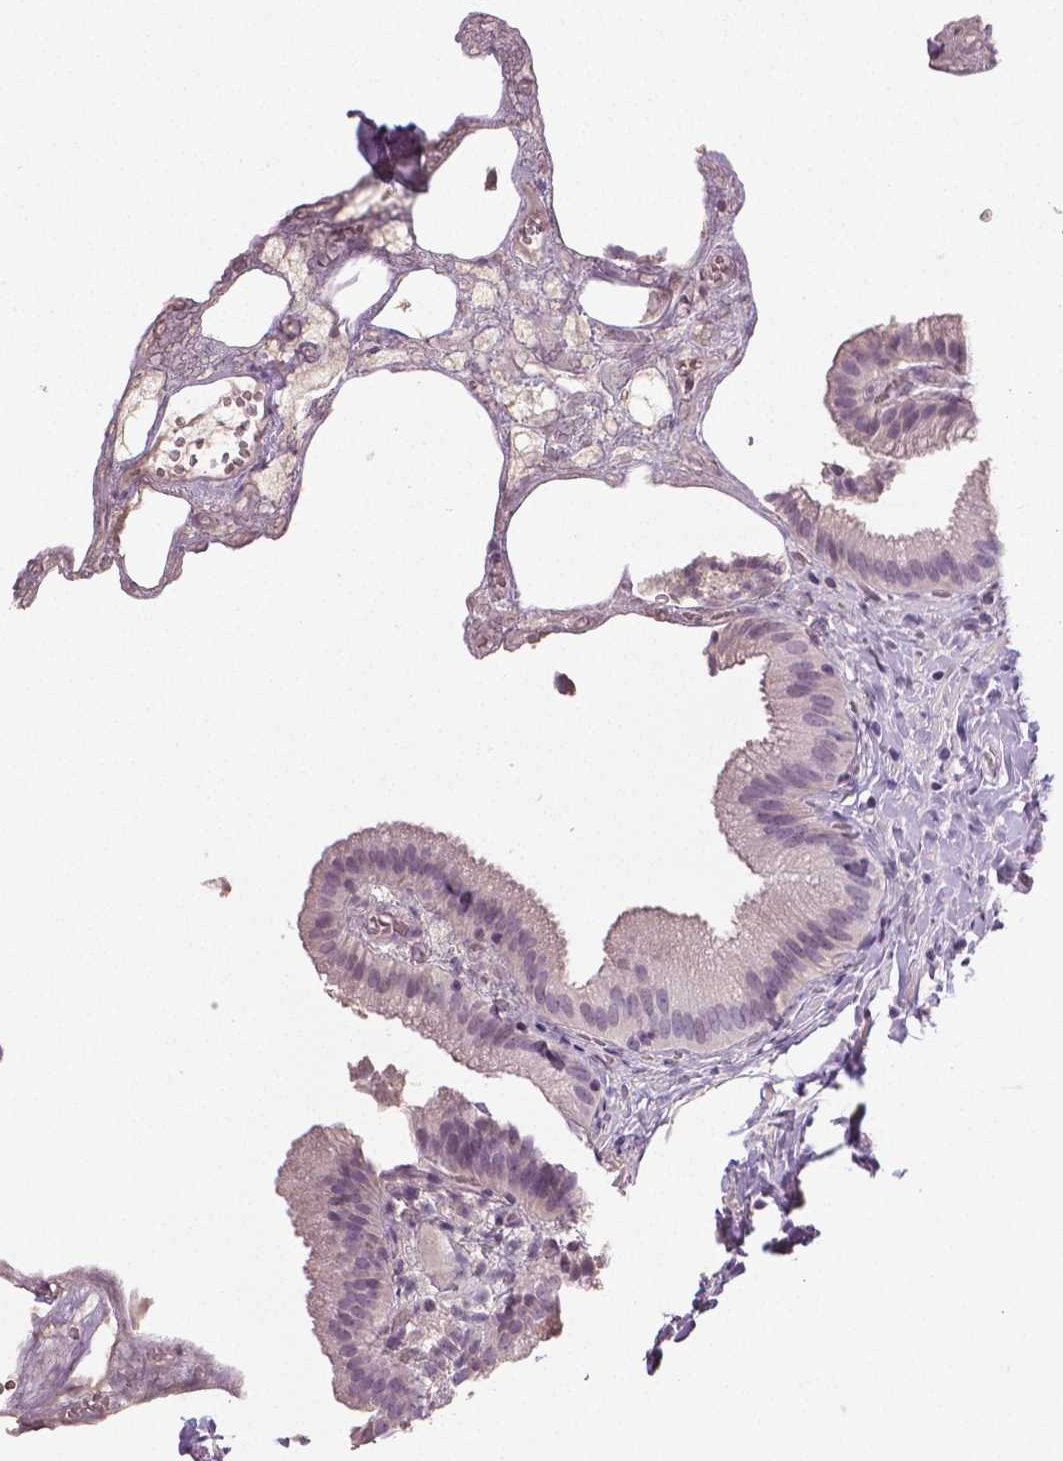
{"staining": {"intensity": "negative", "quantity": "none", "location": "none"}, "tissue": "gallbladder", "cell_type": "Glandular cells", "image_type": "normal", "snomed": [{"axis": "morphology", "description": "Normal tissue, NOS"}, {"axis": "topography", "description": "Gallbladder"}], "caption": "Unremarkable gallbladder was stained to show a protein in brown. There is no significant positivity in glandular cells. (DAB (3,3'-diaminobenzidine) IHC visualized using brightfield microscopy, high magnification).", "gene": "NECAB1", "patient": {"sex": "female", "age": 63}}